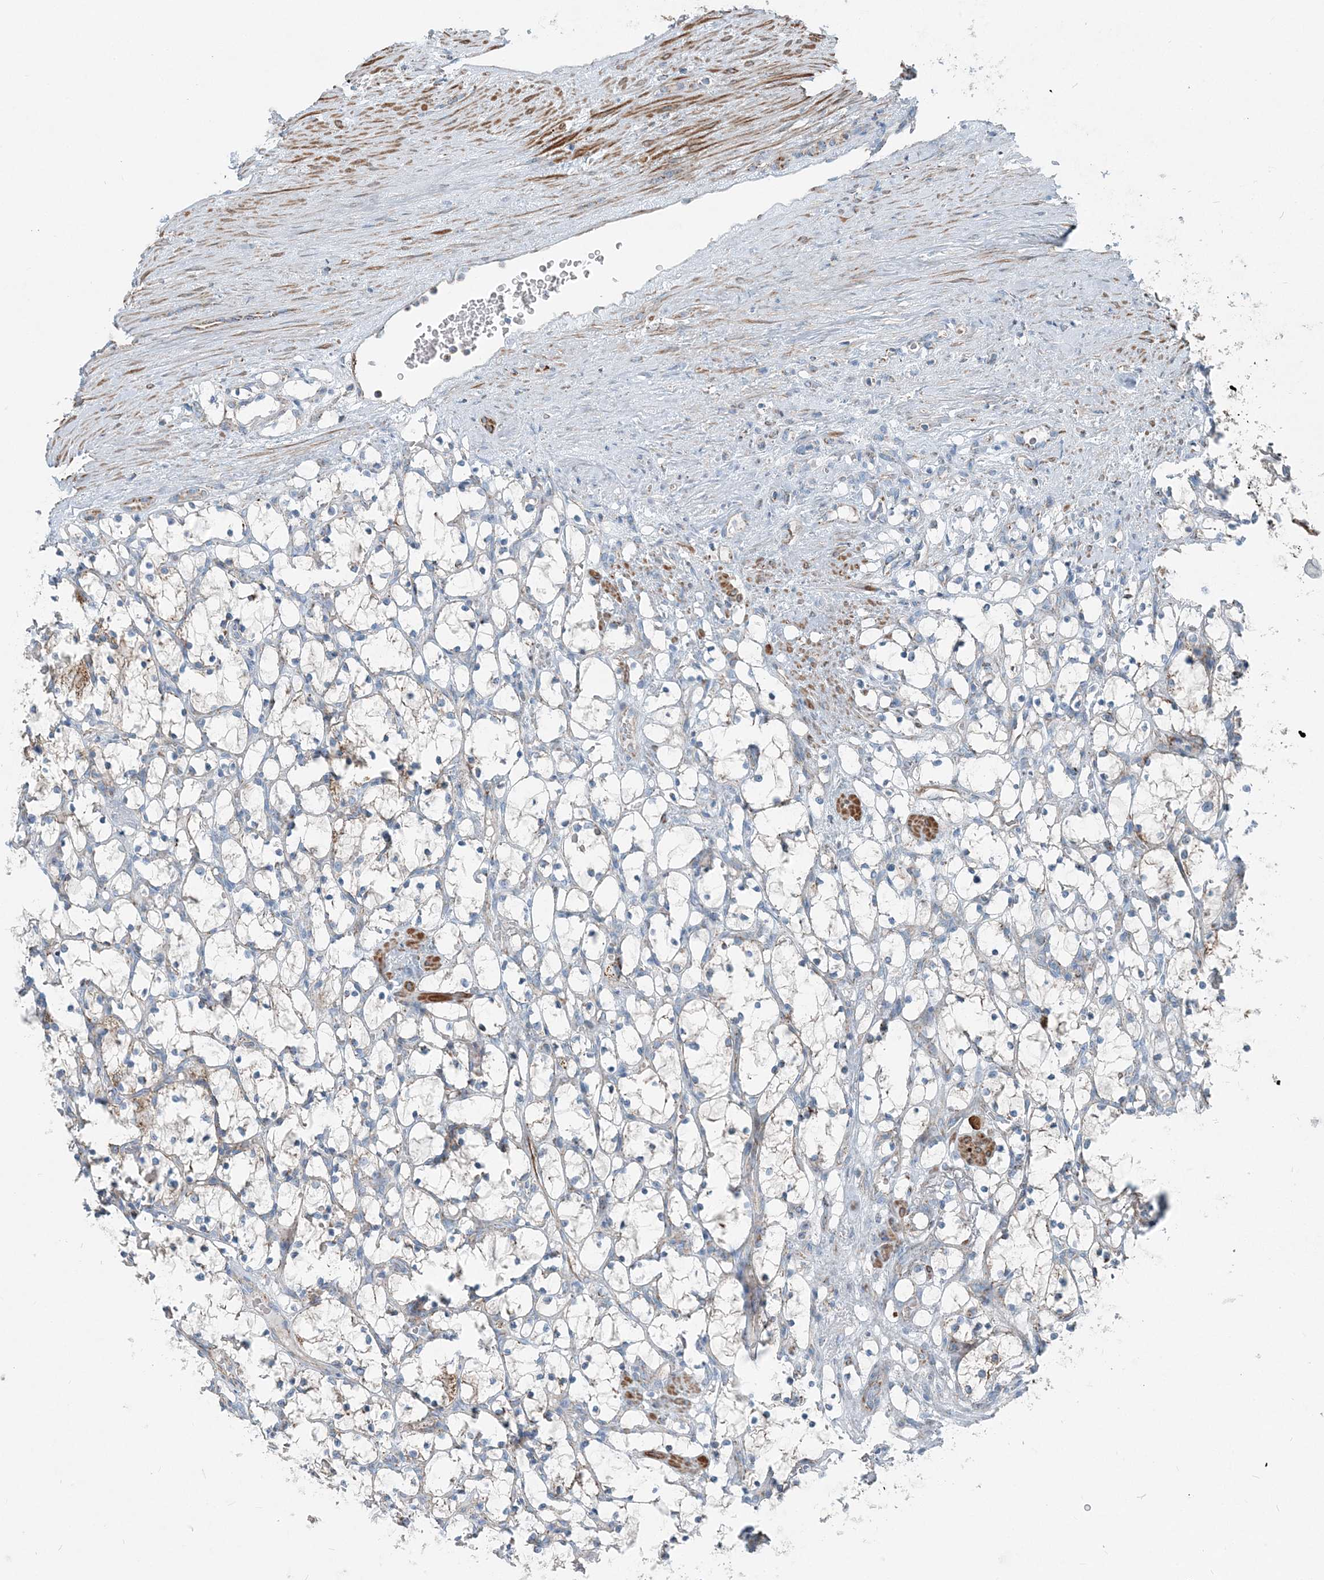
{"staining": {"intensity": "weak", "quantity": "<25%", "location": "cytoplasmic/membranous"}, "tissue": "renal cancer", "cell_type": "Tumor cells", "image_type": "cancer", "snomed": [{"axis": "morphology", "description": "Adenocarcinoma, NOS"}, {"axis": "topography", "description": "Kidney"}], "caption": "This is a image of immunohistochemistry staining of renal cancer, which shows no staining in tumor cells.", "gene": "INTU", "patient": {"sex": "female", "age": 69}}